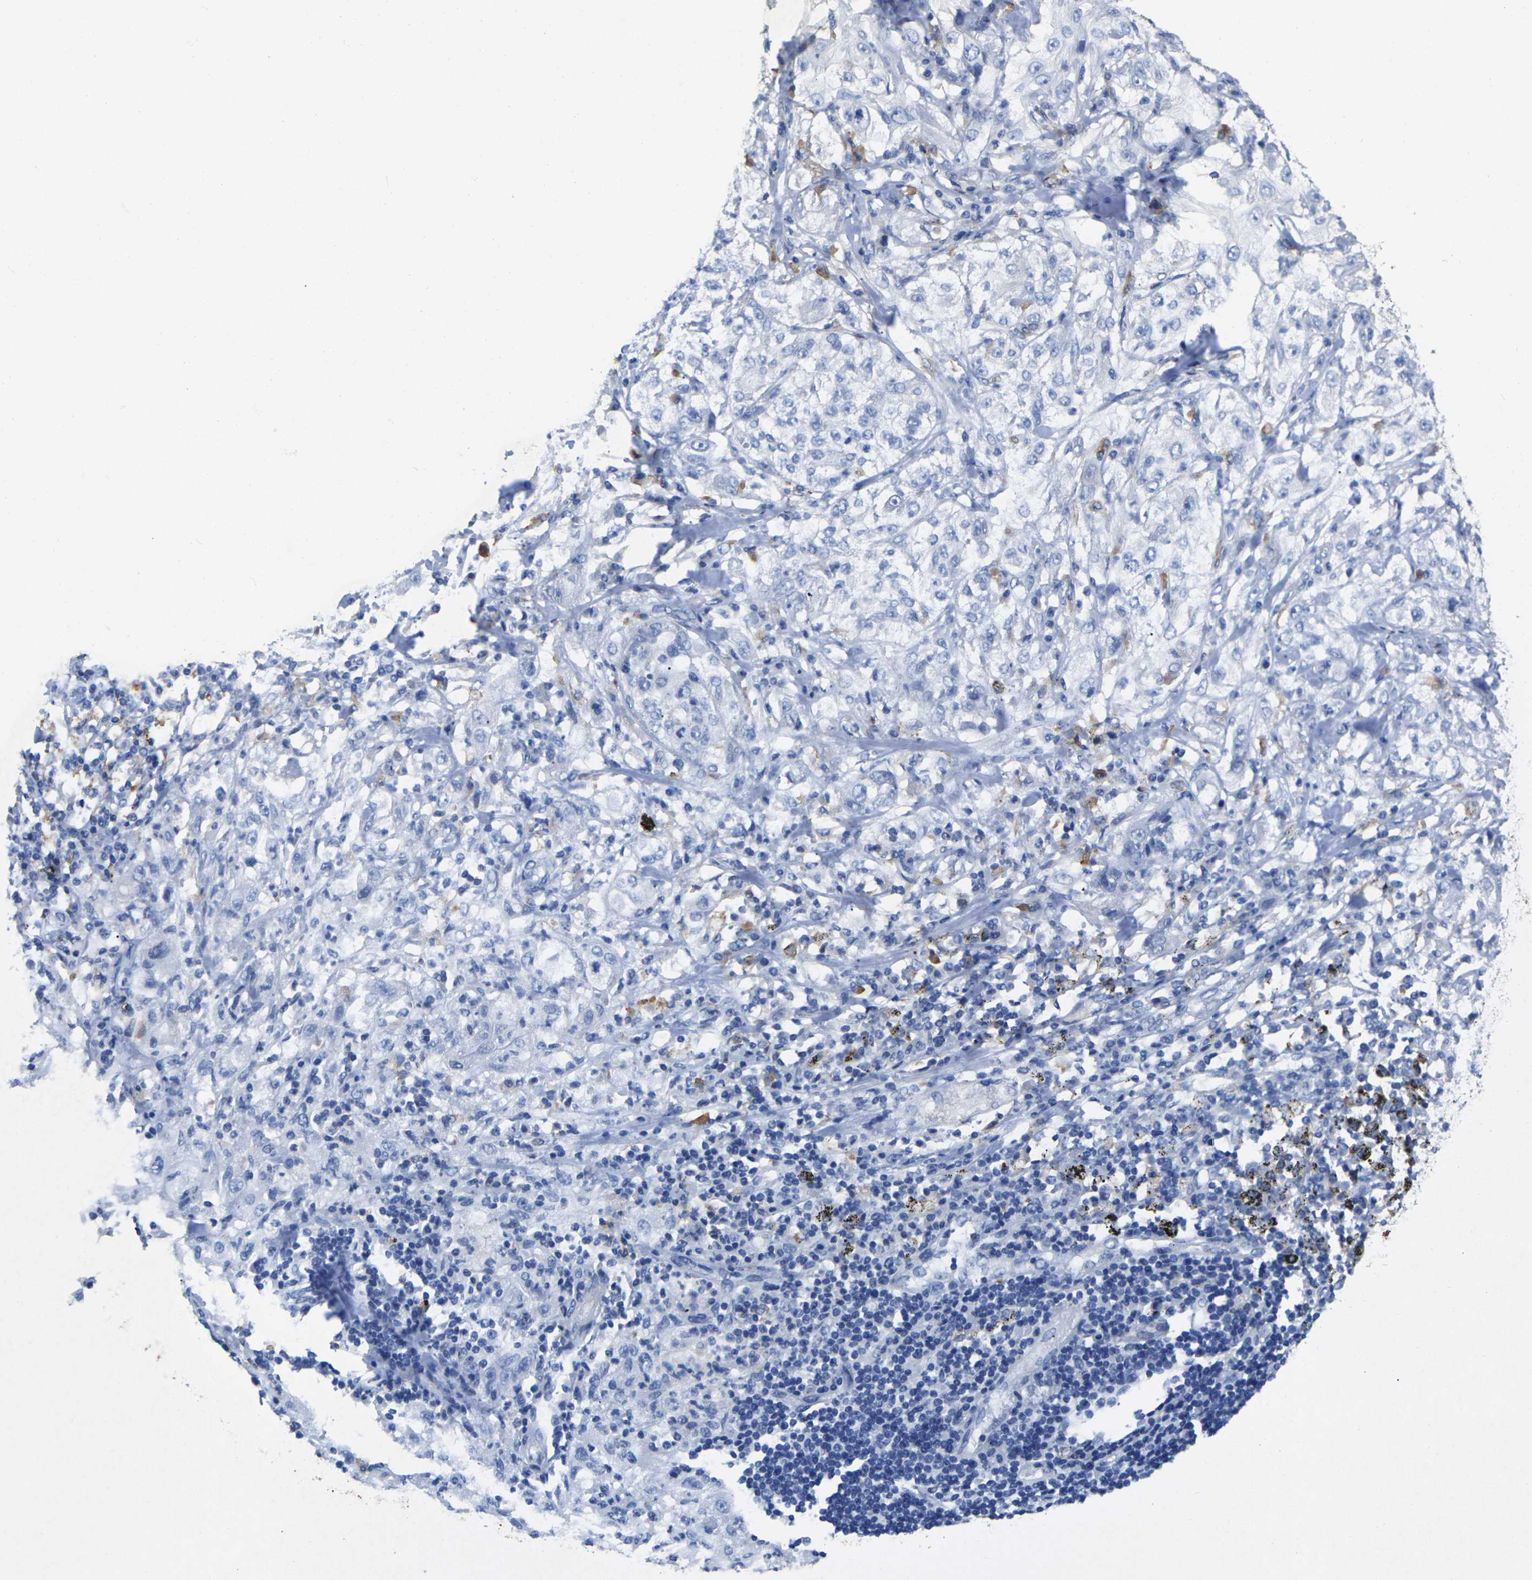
{"staining": {"intensity": "negative", "quantity": "none", "location": "none"}, "tissue": "lung cancer", "cell_type": "Tumor cells", "image_type": "cancer", "snomed": [{"axis": "morphology", "description": "Inflammation, NOS"}, {"axis": "morphology", "description": "Squamous cell carcinoma, NOS"}, {"axis": "topography", "description": "Lymph node"}, {"axis": "topography", "description": "Soft tissue"}, {"axis": "topography", "description": "Lung"}], "caption": "Immunohistochemistry photomicrograph of human squamous cell carcinoma (lung) stained for a protein (brown), which demonstrates no expression in tumor cells.", "gene": "SCNN1A", "patient": {"sex": "male", "age": 66}}